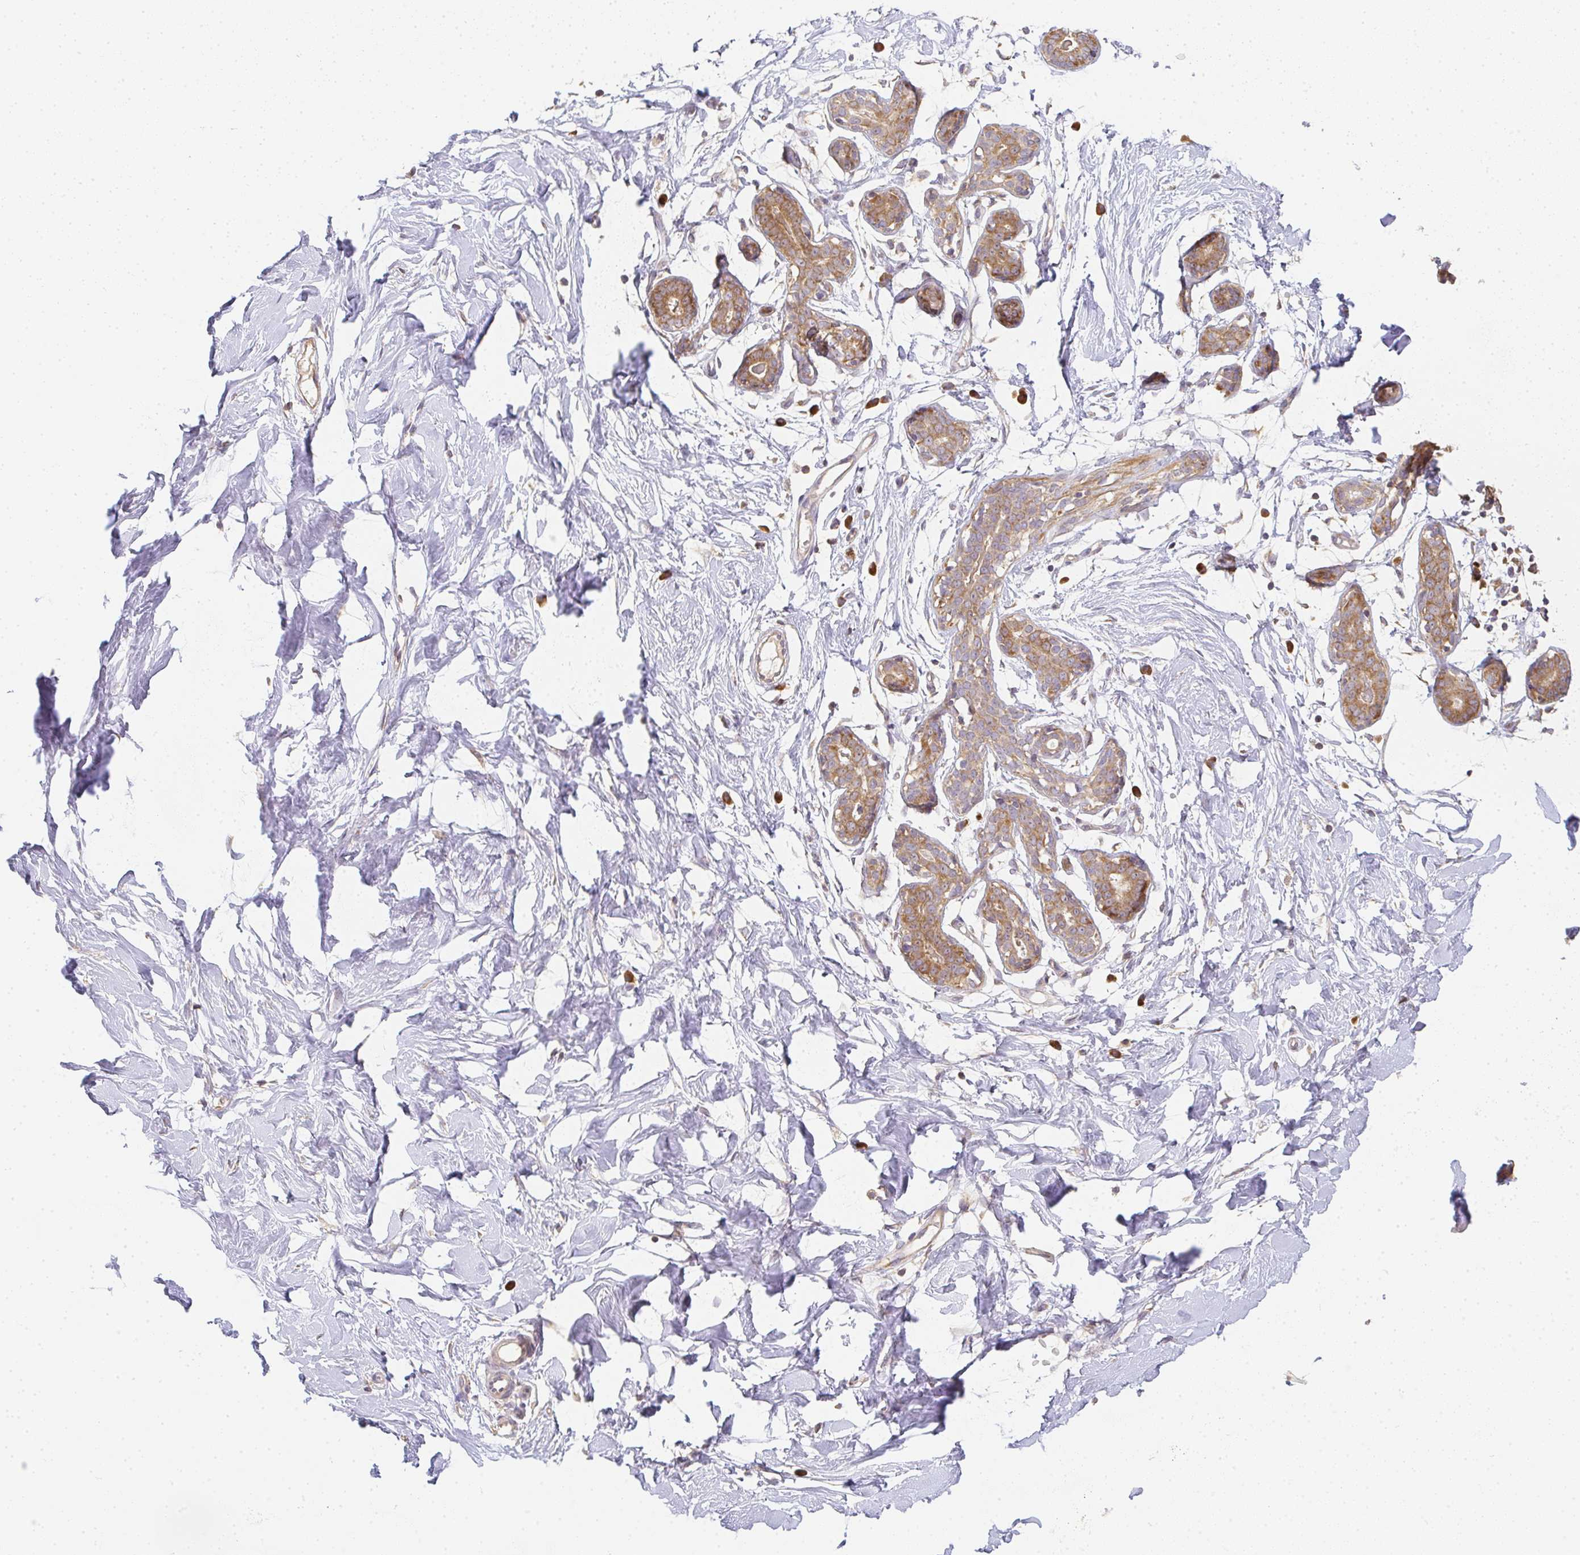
{"staining": {"intensity": "negative", "quantity": "none", "location": "none"}, "tissue": "breast", "cell_type": "Adipocytes", "image_type": "normal", "snomed": [{"axis": "morphology", "description": "Normal tissue, NOS"}, {"axis": "topography", "description": "Breast"}], "caption": "Image shows no significant protein positivity in adipocytes of normal breast.", "gene": "SLC35B3", "patient": {"sex": "female", "age": 27}}